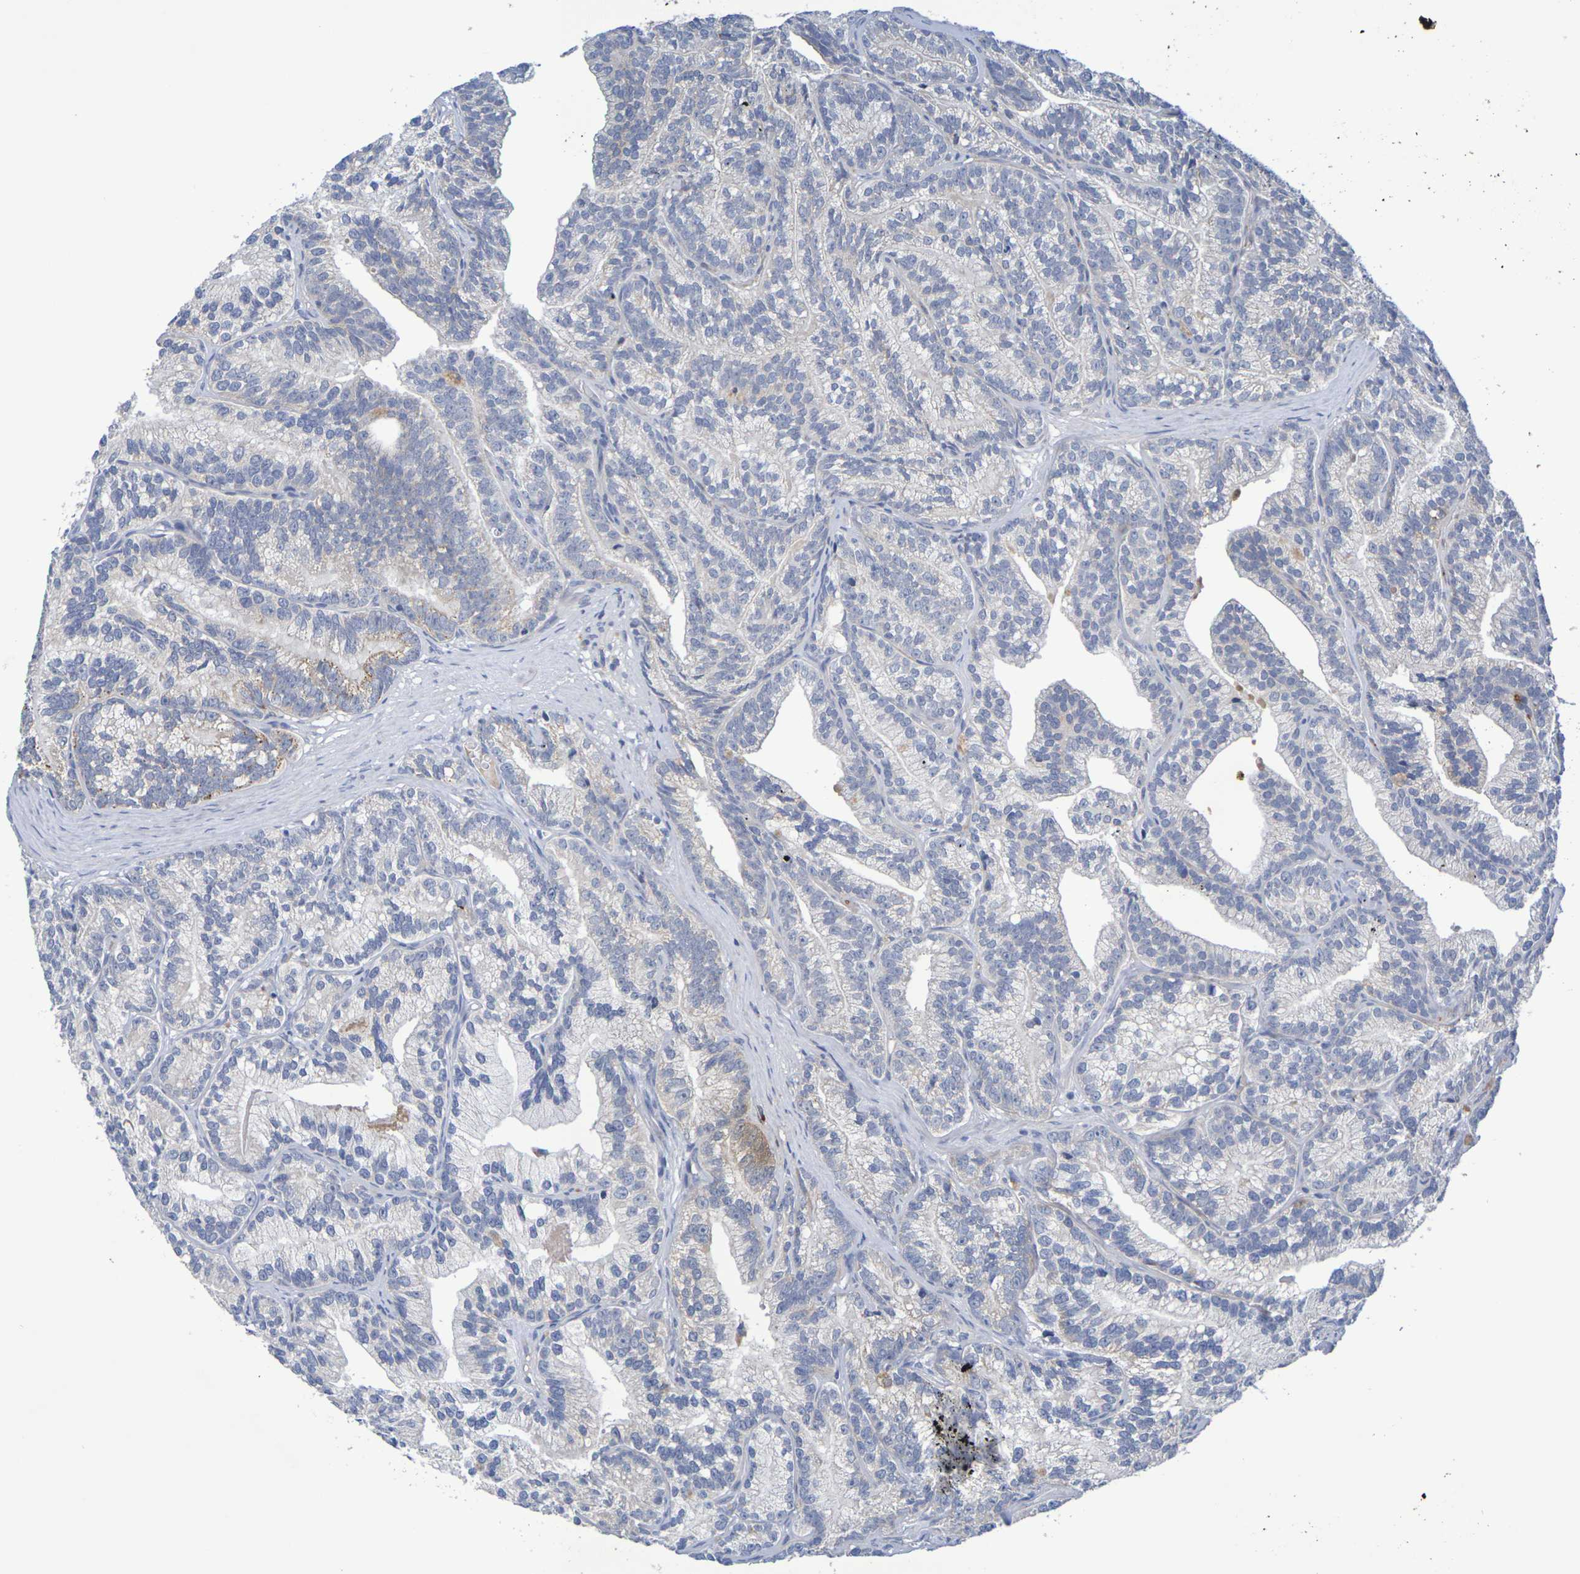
{"staining": {"intensity": "weak", "quantity": "<25%", "location": "cytoplasmic/membranous"}, "tissue": "prostate cancer", "cell_type": "Tumor cells", "image_type": "cancer", "snomed": [{"axis": "morphology", "description": "Adenocarcinoma, Low grade"}, {"axis": "topography", "description": "Prostate"}], "caption": "There is no significant positivity in tumor cells of prostate adenocarcinoma (low-grade).", "gene": "SDC4", "patient": {"sex": "male", "age": 89}}